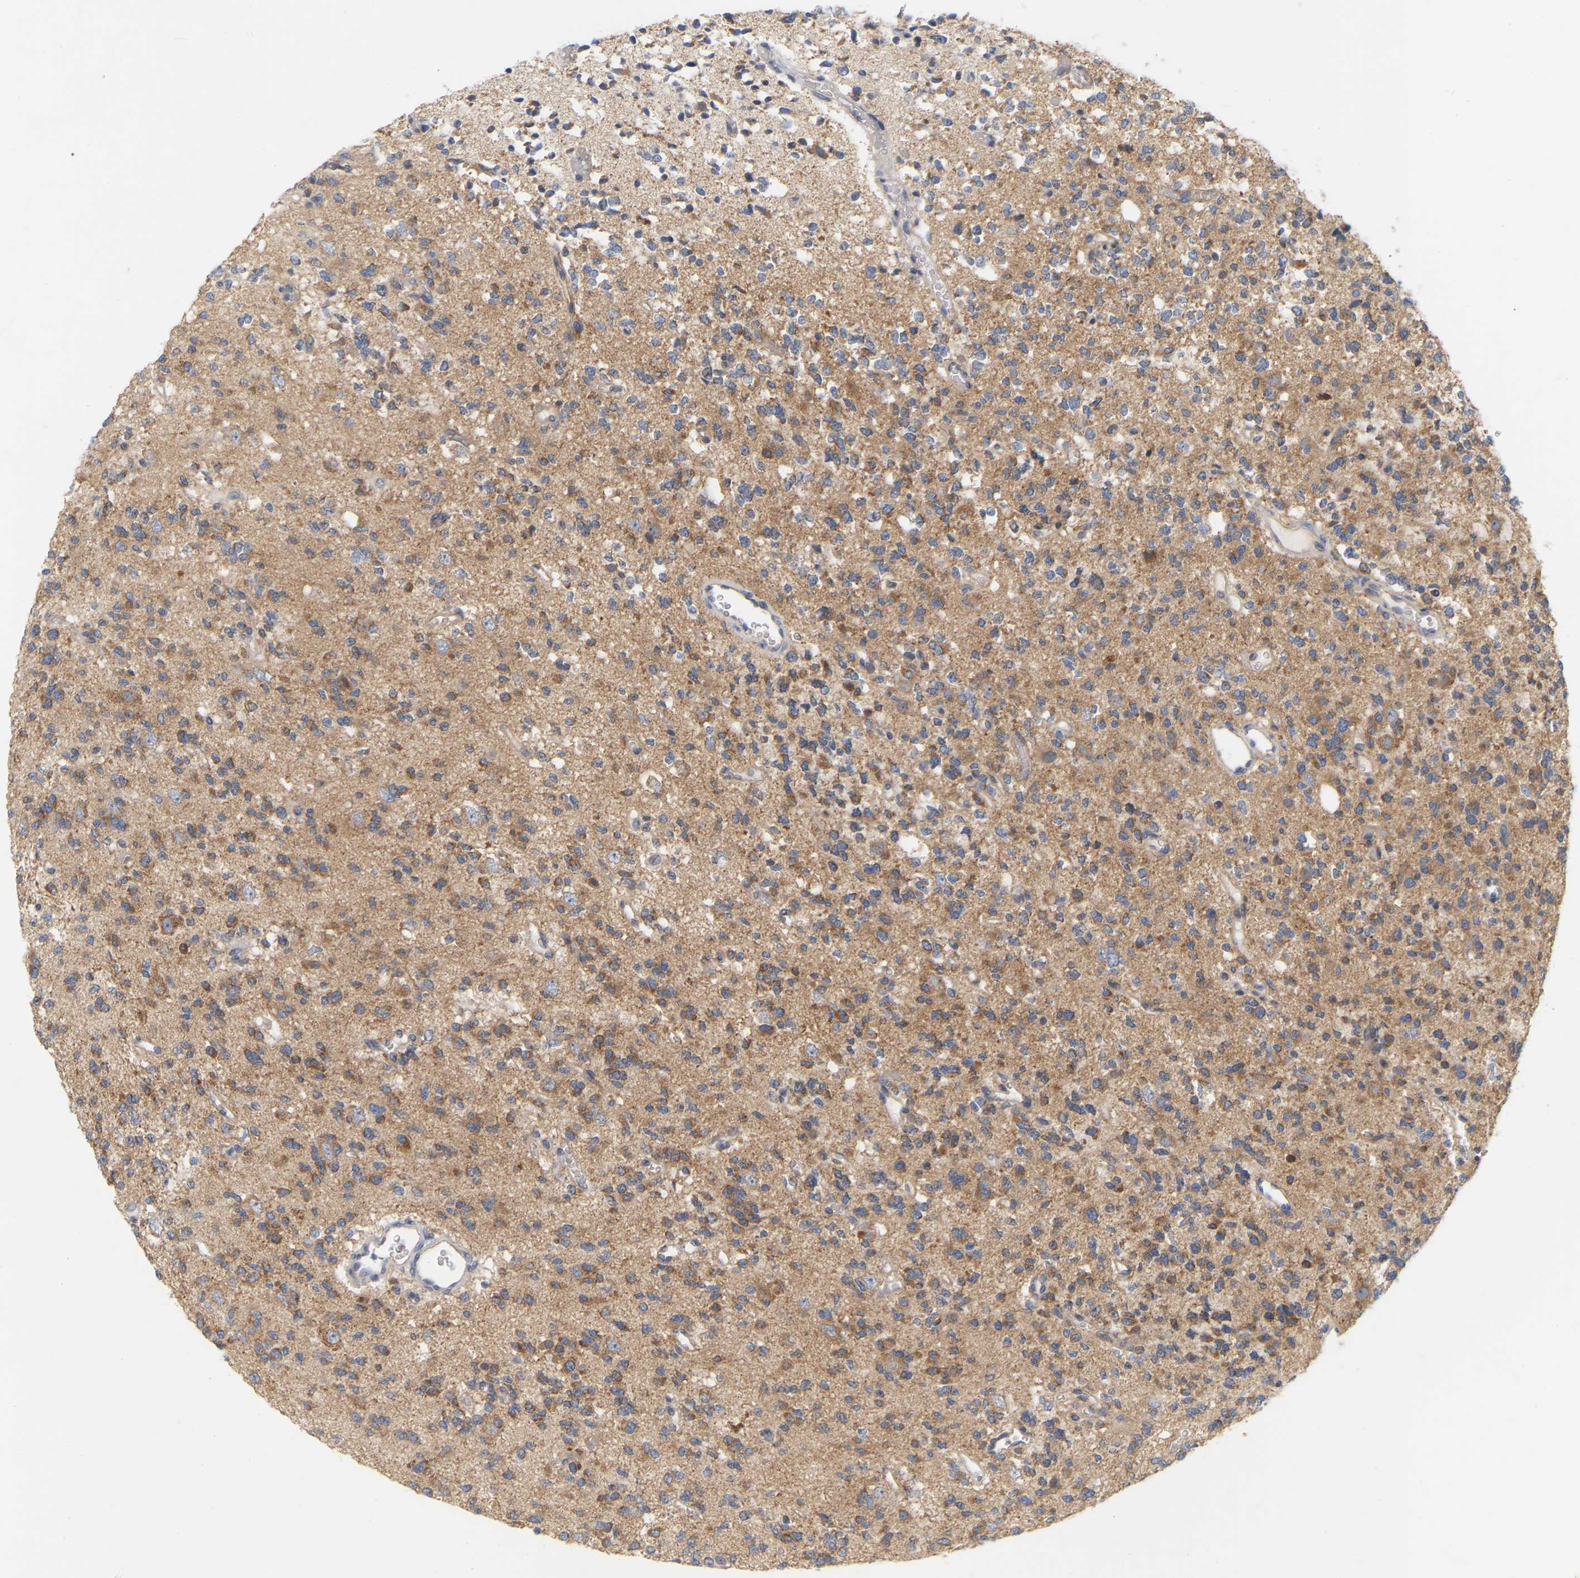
{"staining": {"intensity": "moderate", "quantity": ">75%", "location": "cytoplasmic/membranous"}, "tissue": "glioma", "cell_type": "Tumor cells", "image_type": "cancer", "snomed": [{"axis": "morphology", "description": "Glioma, malignant, Low grade"}, {"axis": "topography", "description": "Brain"}], "caption": "DAB (3,3'-diaminobenzidine) immunohistochemical staining of glioma displays moderate cytoplasmic/membranous protein expression in approximately >75% of tumor cells.", "gene": "MINDY4", "patient": {"sex": "male", "age": 38}}